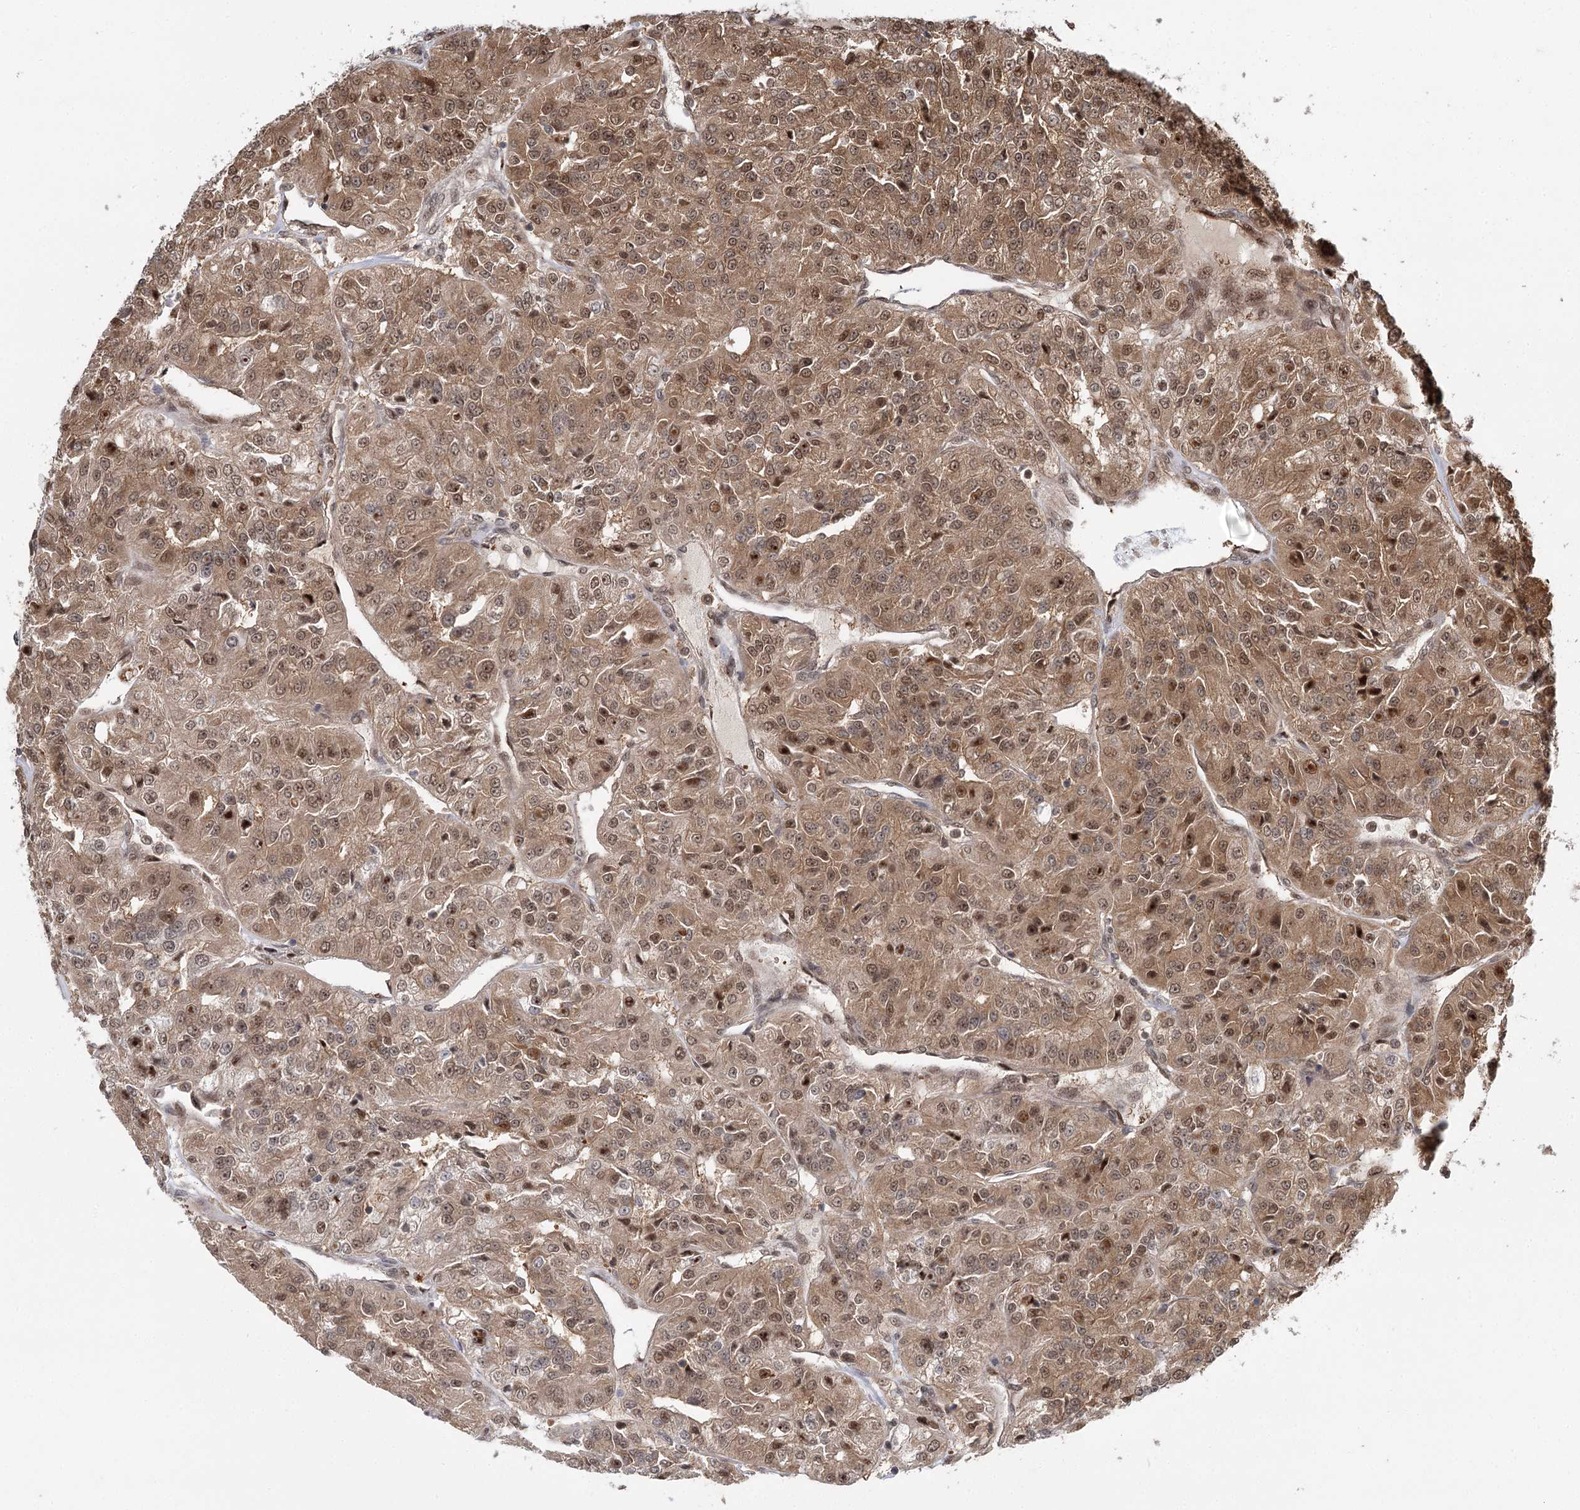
{"staining": {"intensity": "moderate", "quantity": ">75%", "location": "cytoplasmic/membranous,nuclear"}, "tissue": "renal cancer", "cell_type": "Tumor cells", "image_type": "cancer", "snomed": [{"axis": "morphology", "description": "Adenocarcinoma, NOS"}, {"axis": "topography", "description": "Kidney"}], "caption": "An image showing moderate cytoplasmic/membranous and nuclear positivity in about >75% of tumor cells in renal cancer, as visualized by brown immunohistochemical staining.", "gene": "N6AMT1", "patient": {"sex": "female", "age": 63}}